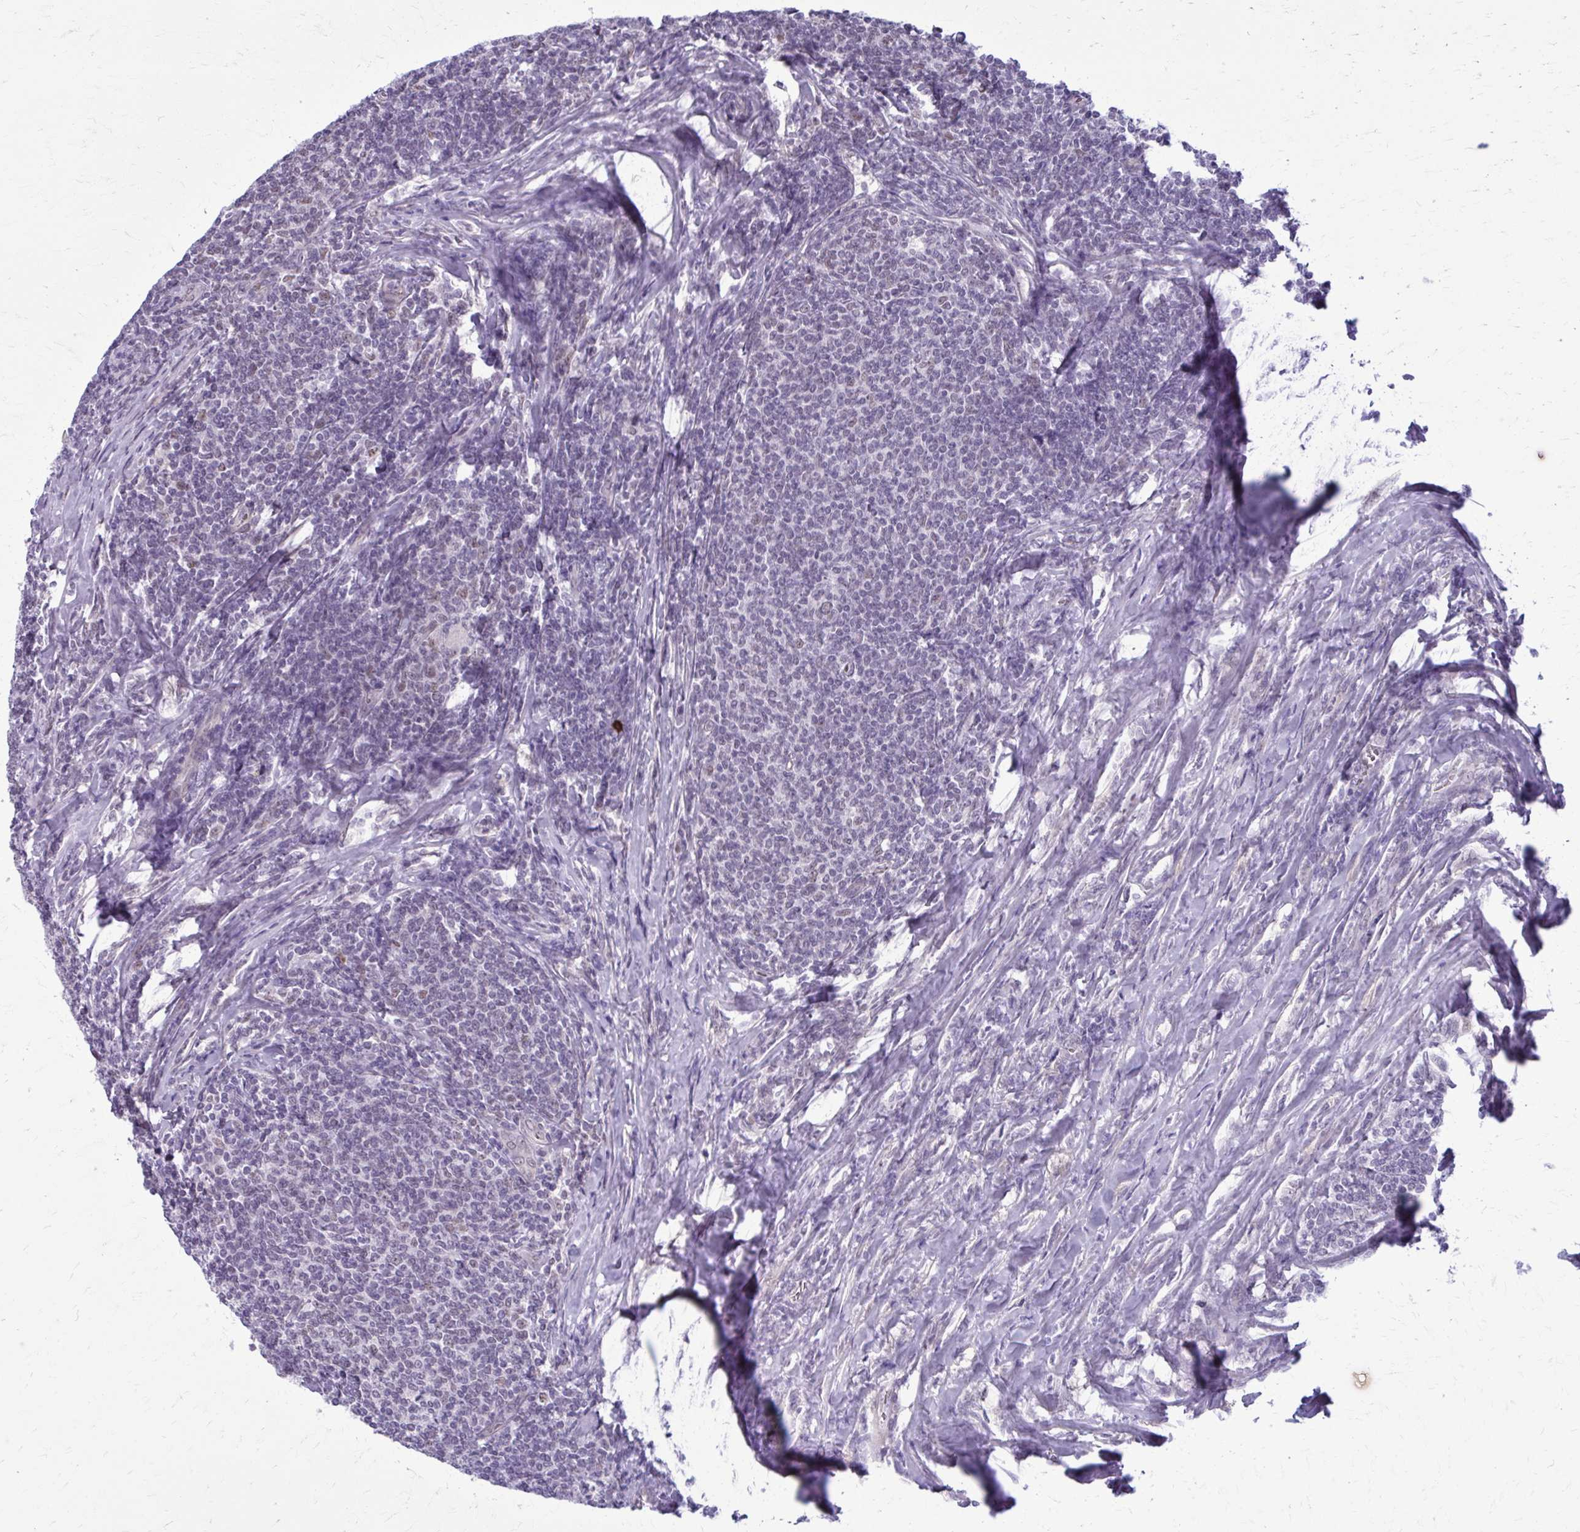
{"staining": {"intensity": "negative", "quantity": "none", "location": "none"}, "tissue": "lymphoma", "cell_type": "Tumor cells", "image_type": "cancer", "snomed": [{"axis": "morphology", "description": "Malignant lymphoma, non-Hodgkin's type, Low grade"}, {"axis": "topography", "description": "Lymph node"}], "caption": "DAB immunohistochemical staining of human lymphoma shows no significant staining in tumor cells.", "gene": "NUMBL", "patient": {"sex": "male", "age": 52}}